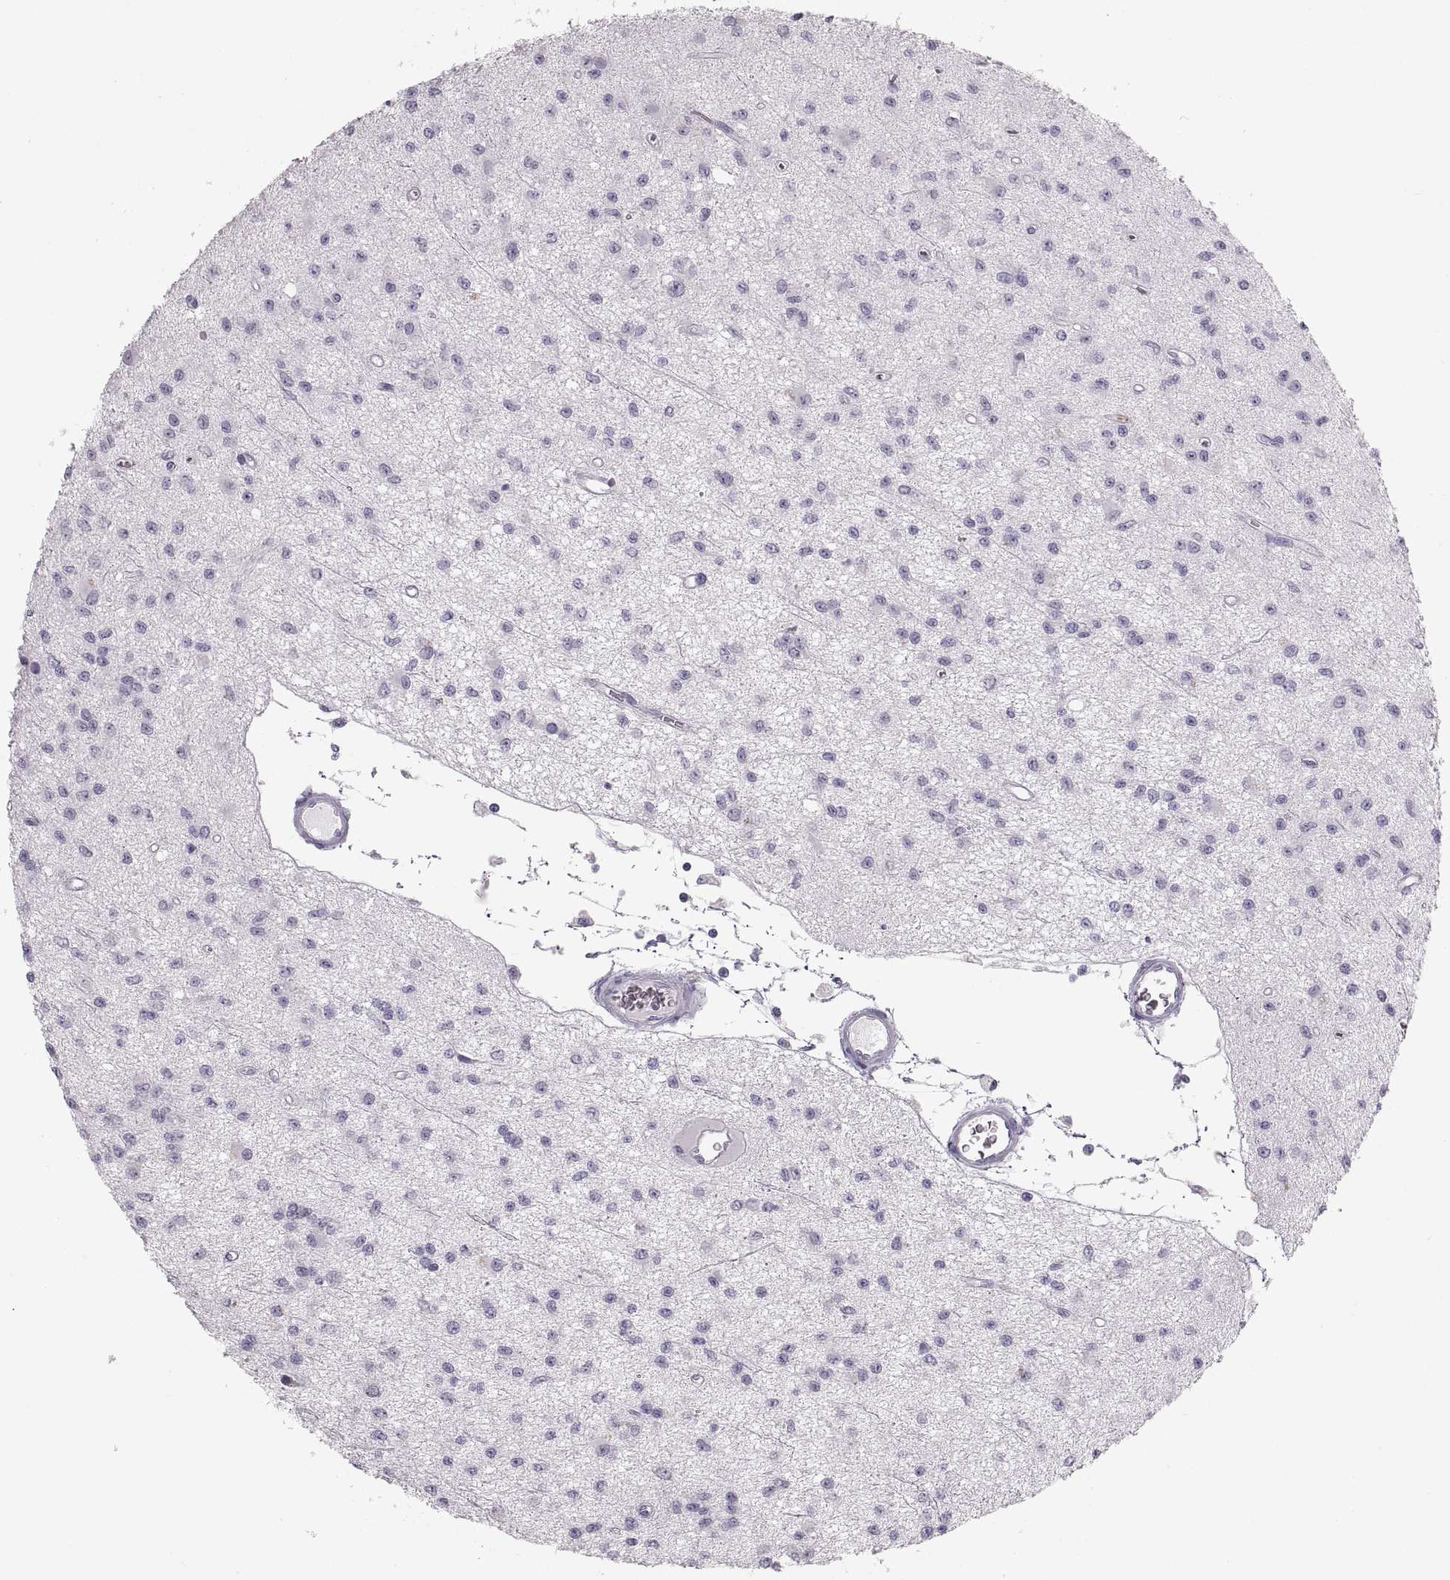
{"staining": {"intensity": "negative", "quantity": "none", "location": "none"}, "tissue": "glioma", "cell_type": "Tumor cells", "image_type": "cancer", "snomed": [{"axis": "morphology", "description": "Glioma, malignant, Low grade"}, {"axis": "topography", "description": "Brain"}], "caption": "Tumor cells are negative for protein expression in human glioma.", "gene": "MILR1", "patient": {"sex": "female", "age": 45}}